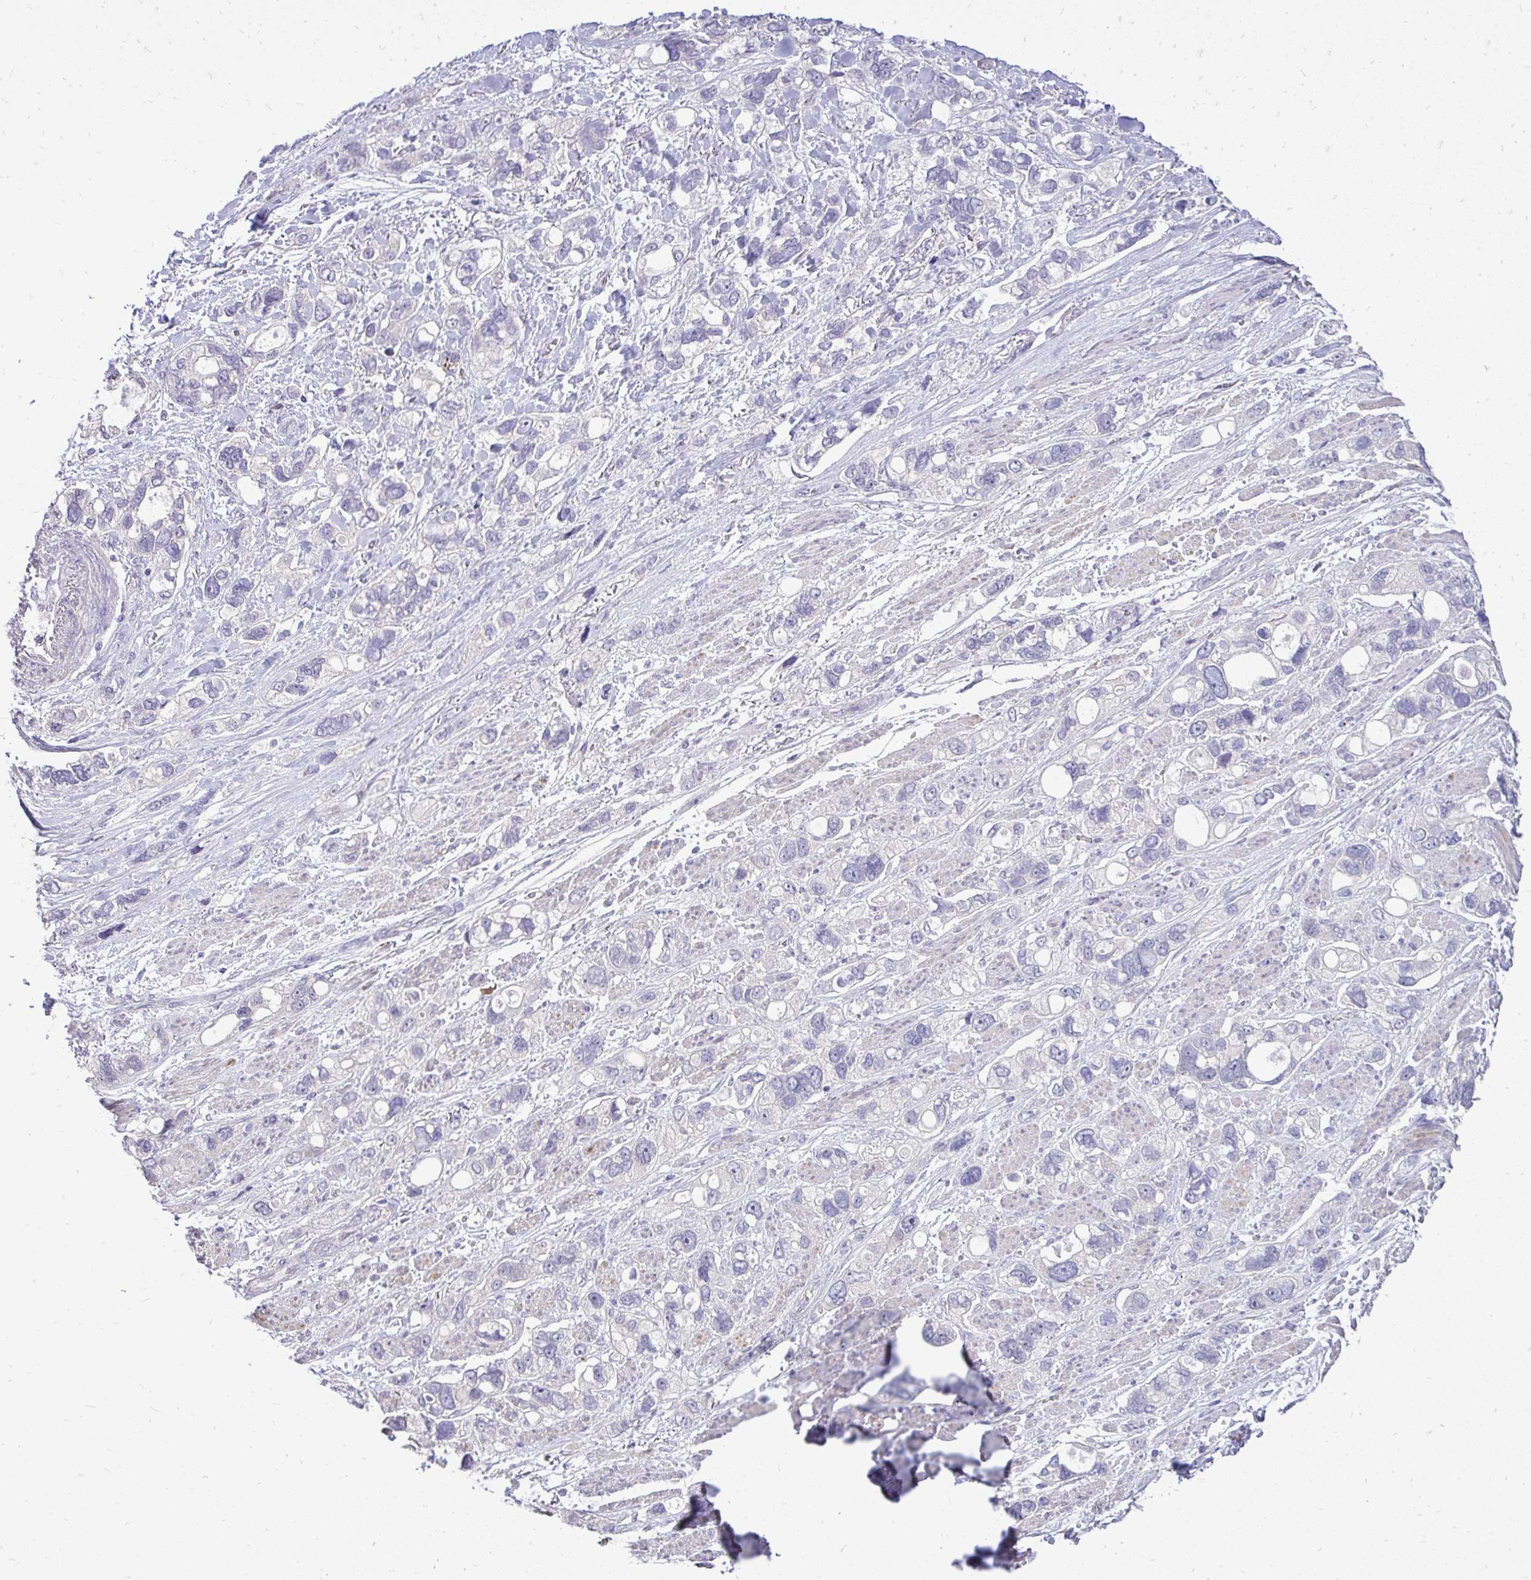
{"staining": {"intensity": "negative", "quantity": "none", "location": "none"}, "tissue": "stomach cancer", "cell_type": "Tumor cells", "image_type": "cancer", "snomed": [{"axis": "morphology", "description": "Adenocarcinoma, NOS"}, {"axis": "topography", "description": "Stomach, upper"}], "caption": "This image is of stomach adenocarcinoma stained with immunohistochemistry (IHC) to label a protein in brown with the nuclei are counter-stained blue. There is no positivity in tumor cells. Nuclei are stained in blue.", "gene": "OR8D1", "patient": {"sex": "female", "age": 81}}